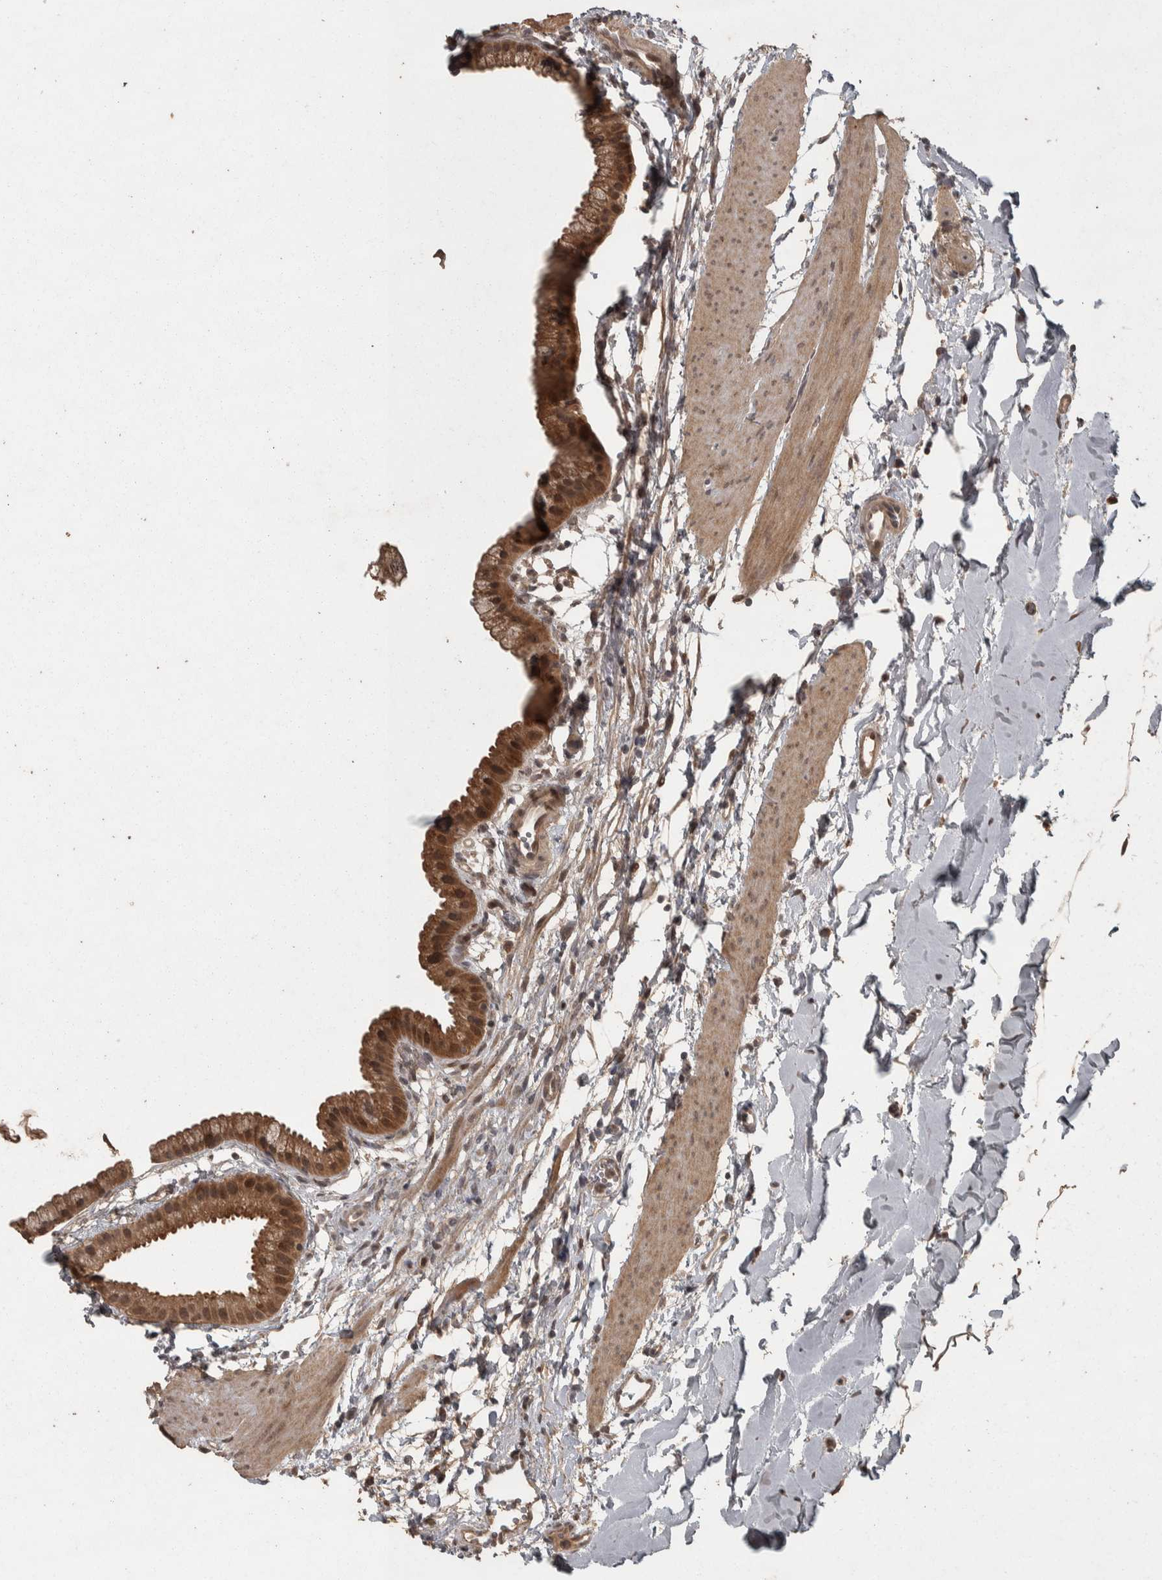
{"staining": {"intensity": "strong", "quantity": ">75%", "location": "cytoplasmic/membranous,nuclear"}, "tissue": "gallbladder", "cell_type": "Glandular cells", "image_type": "normal", "snomed": [{"axis": "morphology", "description": "Normal tissue, NOS"}, {"axis": "topography", "description": "Gallbladder"}], "caption": "Immunohistochemistry of unremarkable gallbladder exhibits high levels of strong cytoplasmic/membranous,nuclear positivity in about >75% of glandular cells.", "gene": "ACO1", "patient": {"sex": "female", "age": 64}}